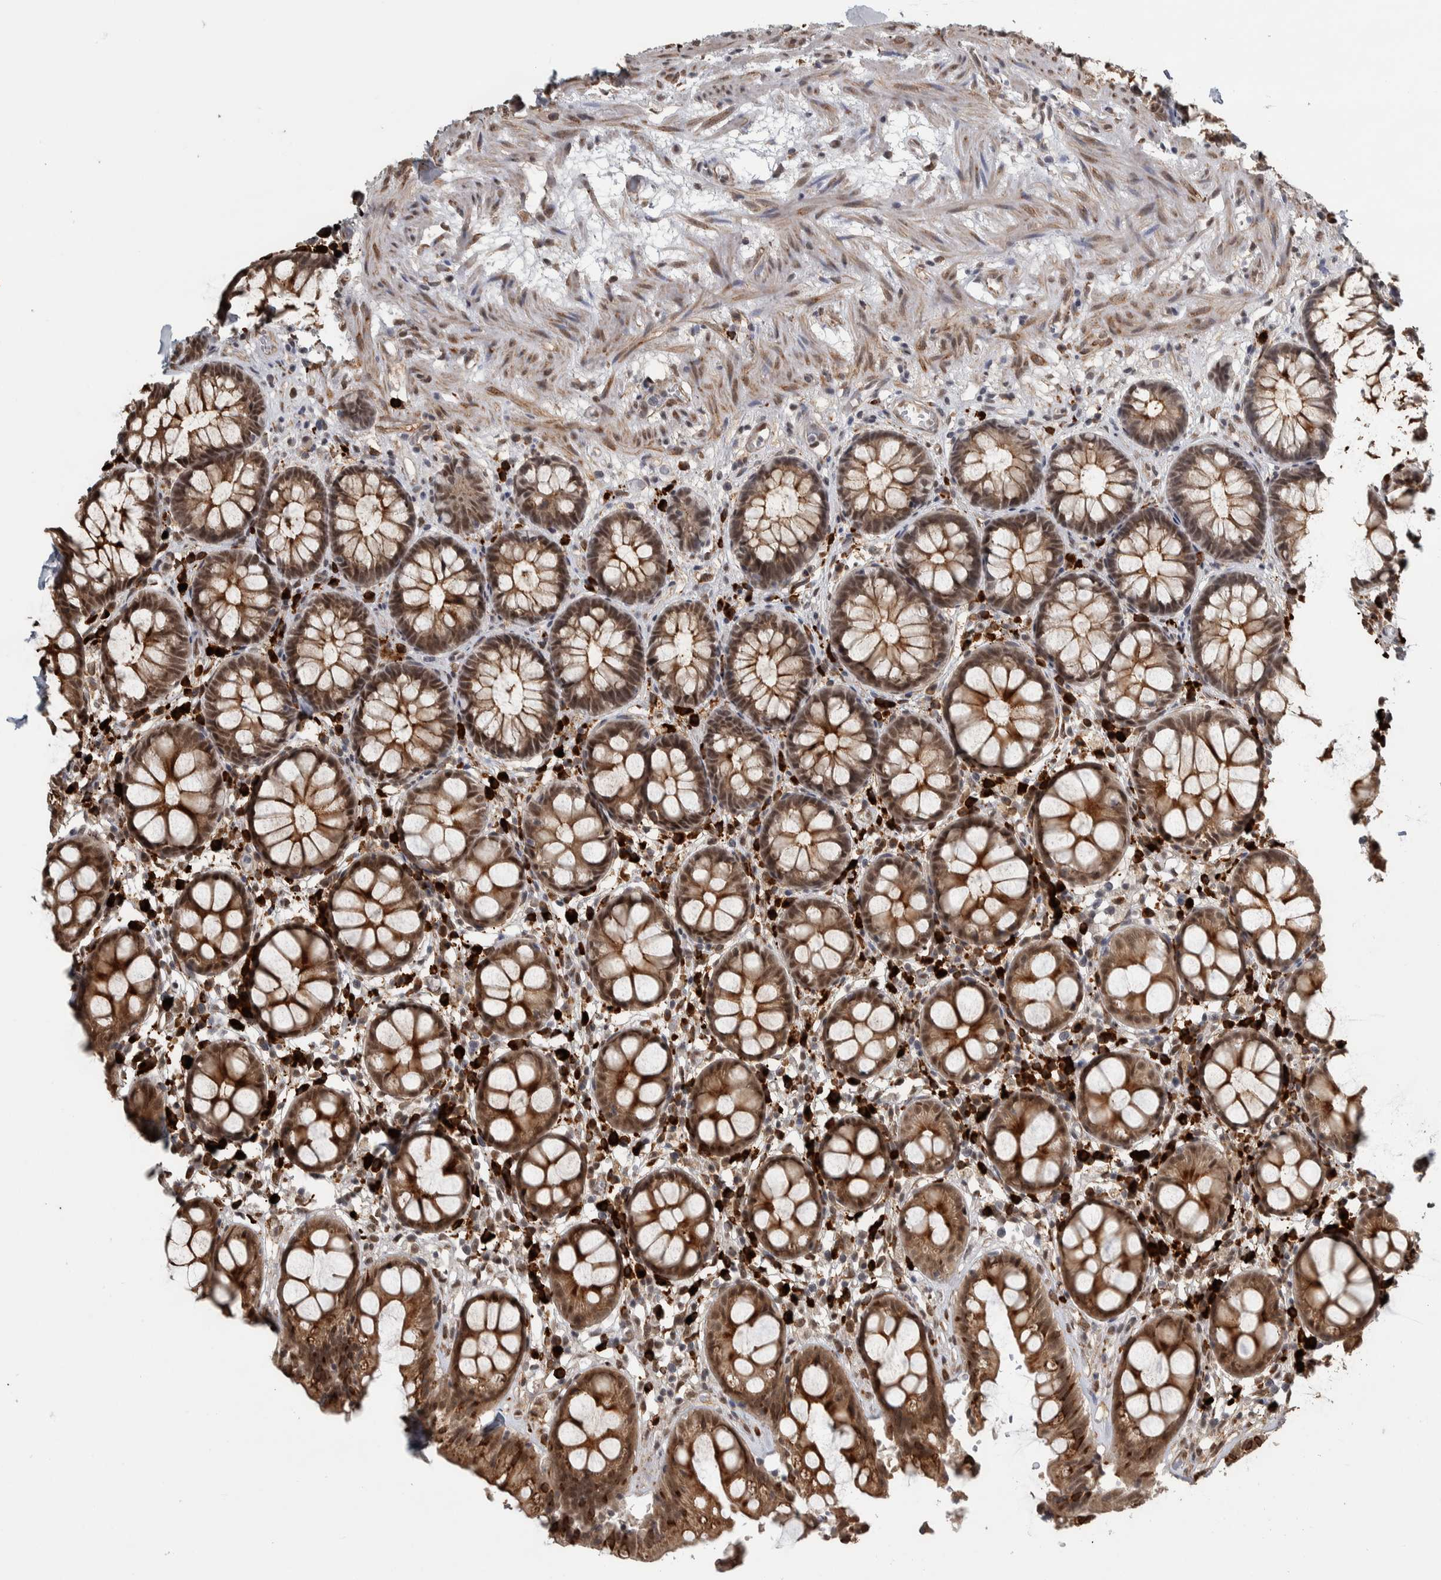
{"staining": {"intensity": "strong", "quantity": ">75%", "location": "cytoplasmic/membranous,nuclear"}, "tissue": "rectum", "cell_type": "Glandular cells", "image_type": "normal", "snomed": [{"axis": "morphology", "description": "Normal tissue, NOS"}, {"axis": "topography", "description": "Rectum"}], "caption": "Immunohistochemistry (IHC) image of unremarkable human rectum stained for a protein (brown), which shows high levels of strong cytoplasmic/membranous,nuclear staining in about >75% of glandular cells.", "gene": "DDX42", "patient": {"sex": "male", "age": 64}}